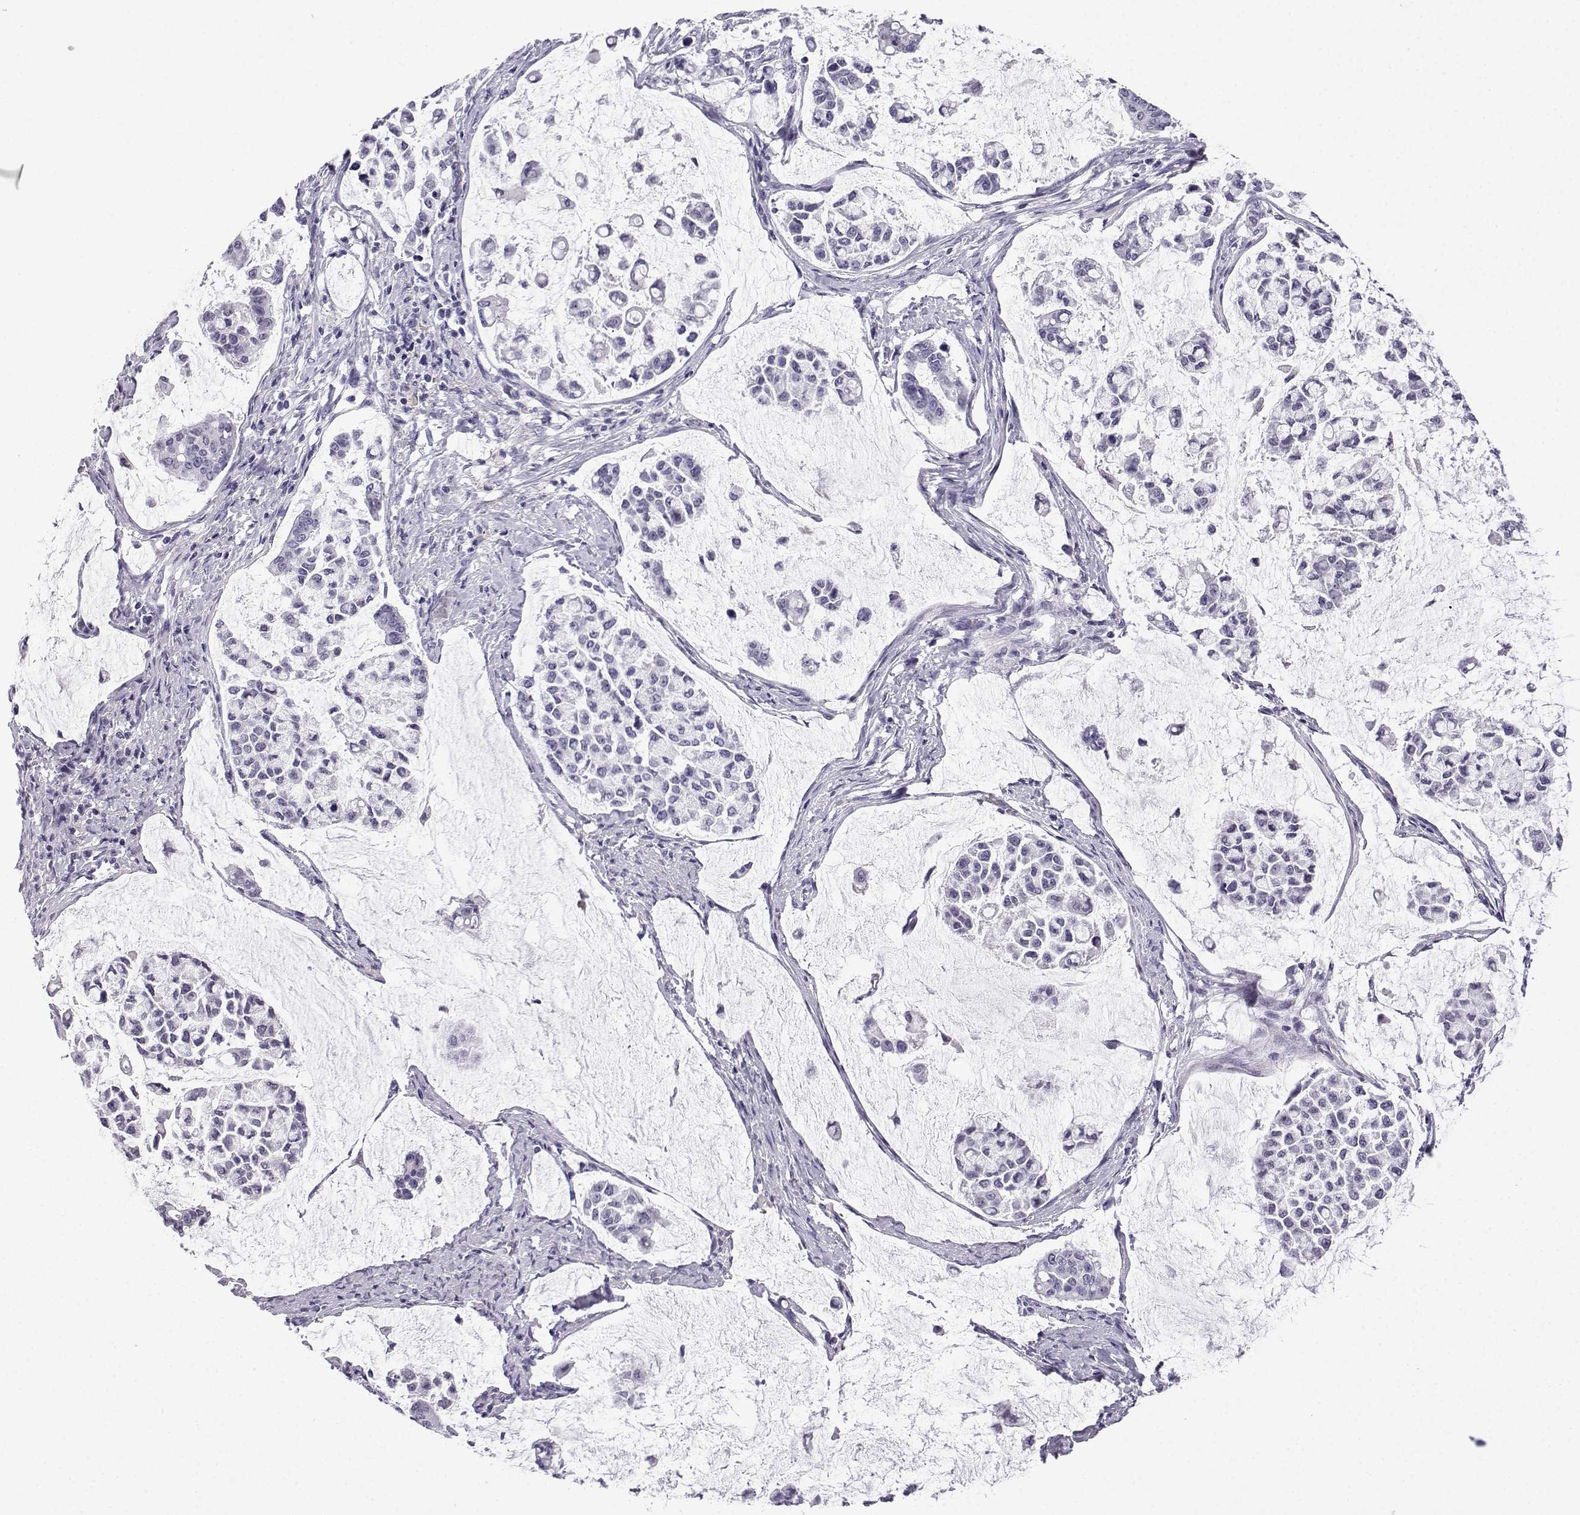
{"staining": {"intensity": "negative", "quantity": "none", "location": "none"}, "tissue": "stomach cancer", "cell_type": "Tumor cells", "image_type": "cancer", "snomed": [{"axis": "morphology", "description": "Adenocarcinoma, NOS"}, {"axis": "topography", "description": "Stomach"}], "caption": "There is no significant positivity in tumor cells of adenocarcinoma (stomach).", "gene": "ACRBP", "patient": {"sex": "male", "age": 82}}